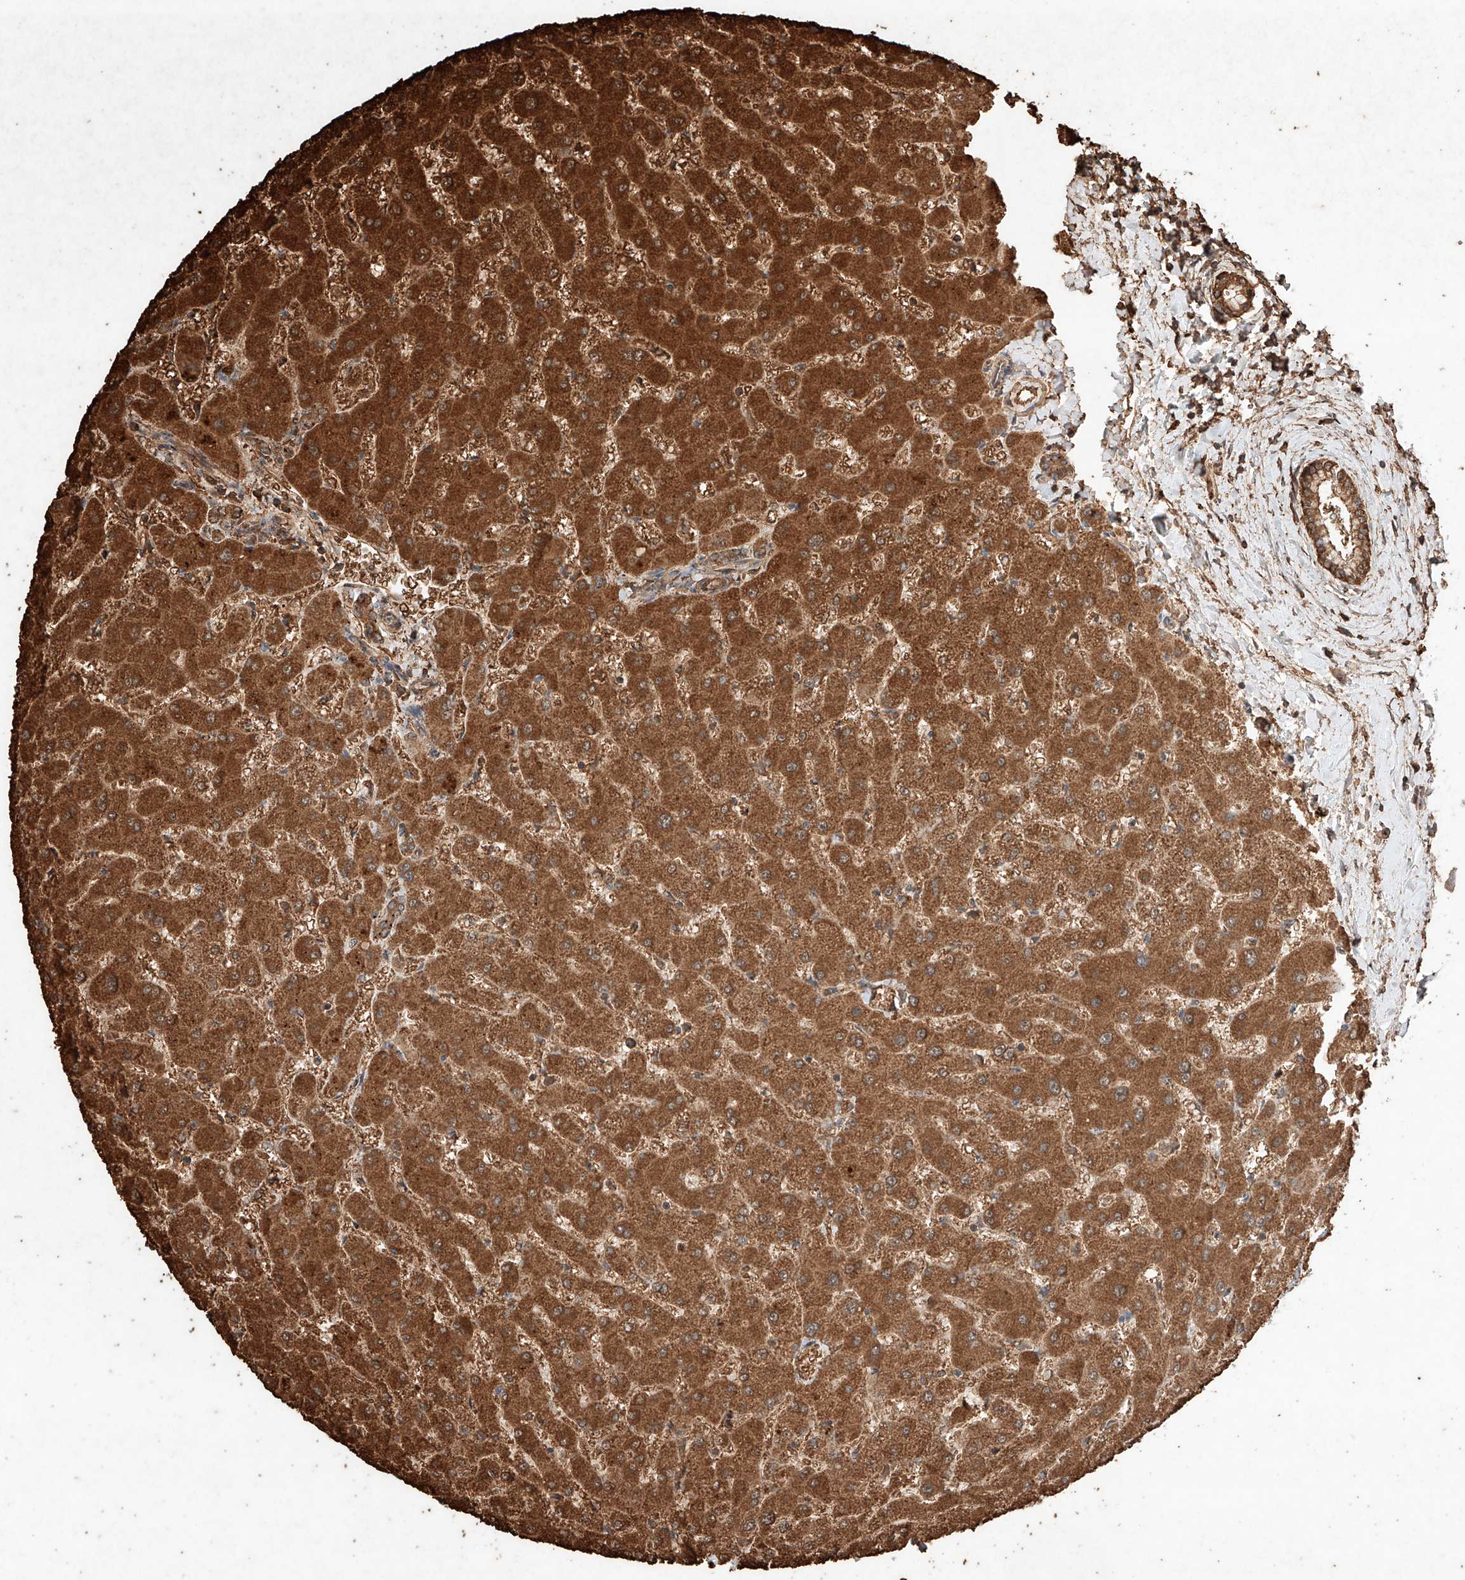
{"staining": {"intensity": "moderate", "quantity": "25%-75%", "location": "cytoplasmic/membranous"}, "tissue": "liver", "cell_type": "Cholangiocytes", "image_type": "normal", "snomed": [{"axis": "morphology", "description": "Normal tissue, NOS"}, {"axis": "topography", "description": "Liver"}], "caption": "A medium amount of moderate cytoplasmic/membranous expression is identified in approximately 25%-75% of cholangiocytes in unremarkable liver.", "gene": "M6PR", "patient": {"sex": "female", "age": 63}}